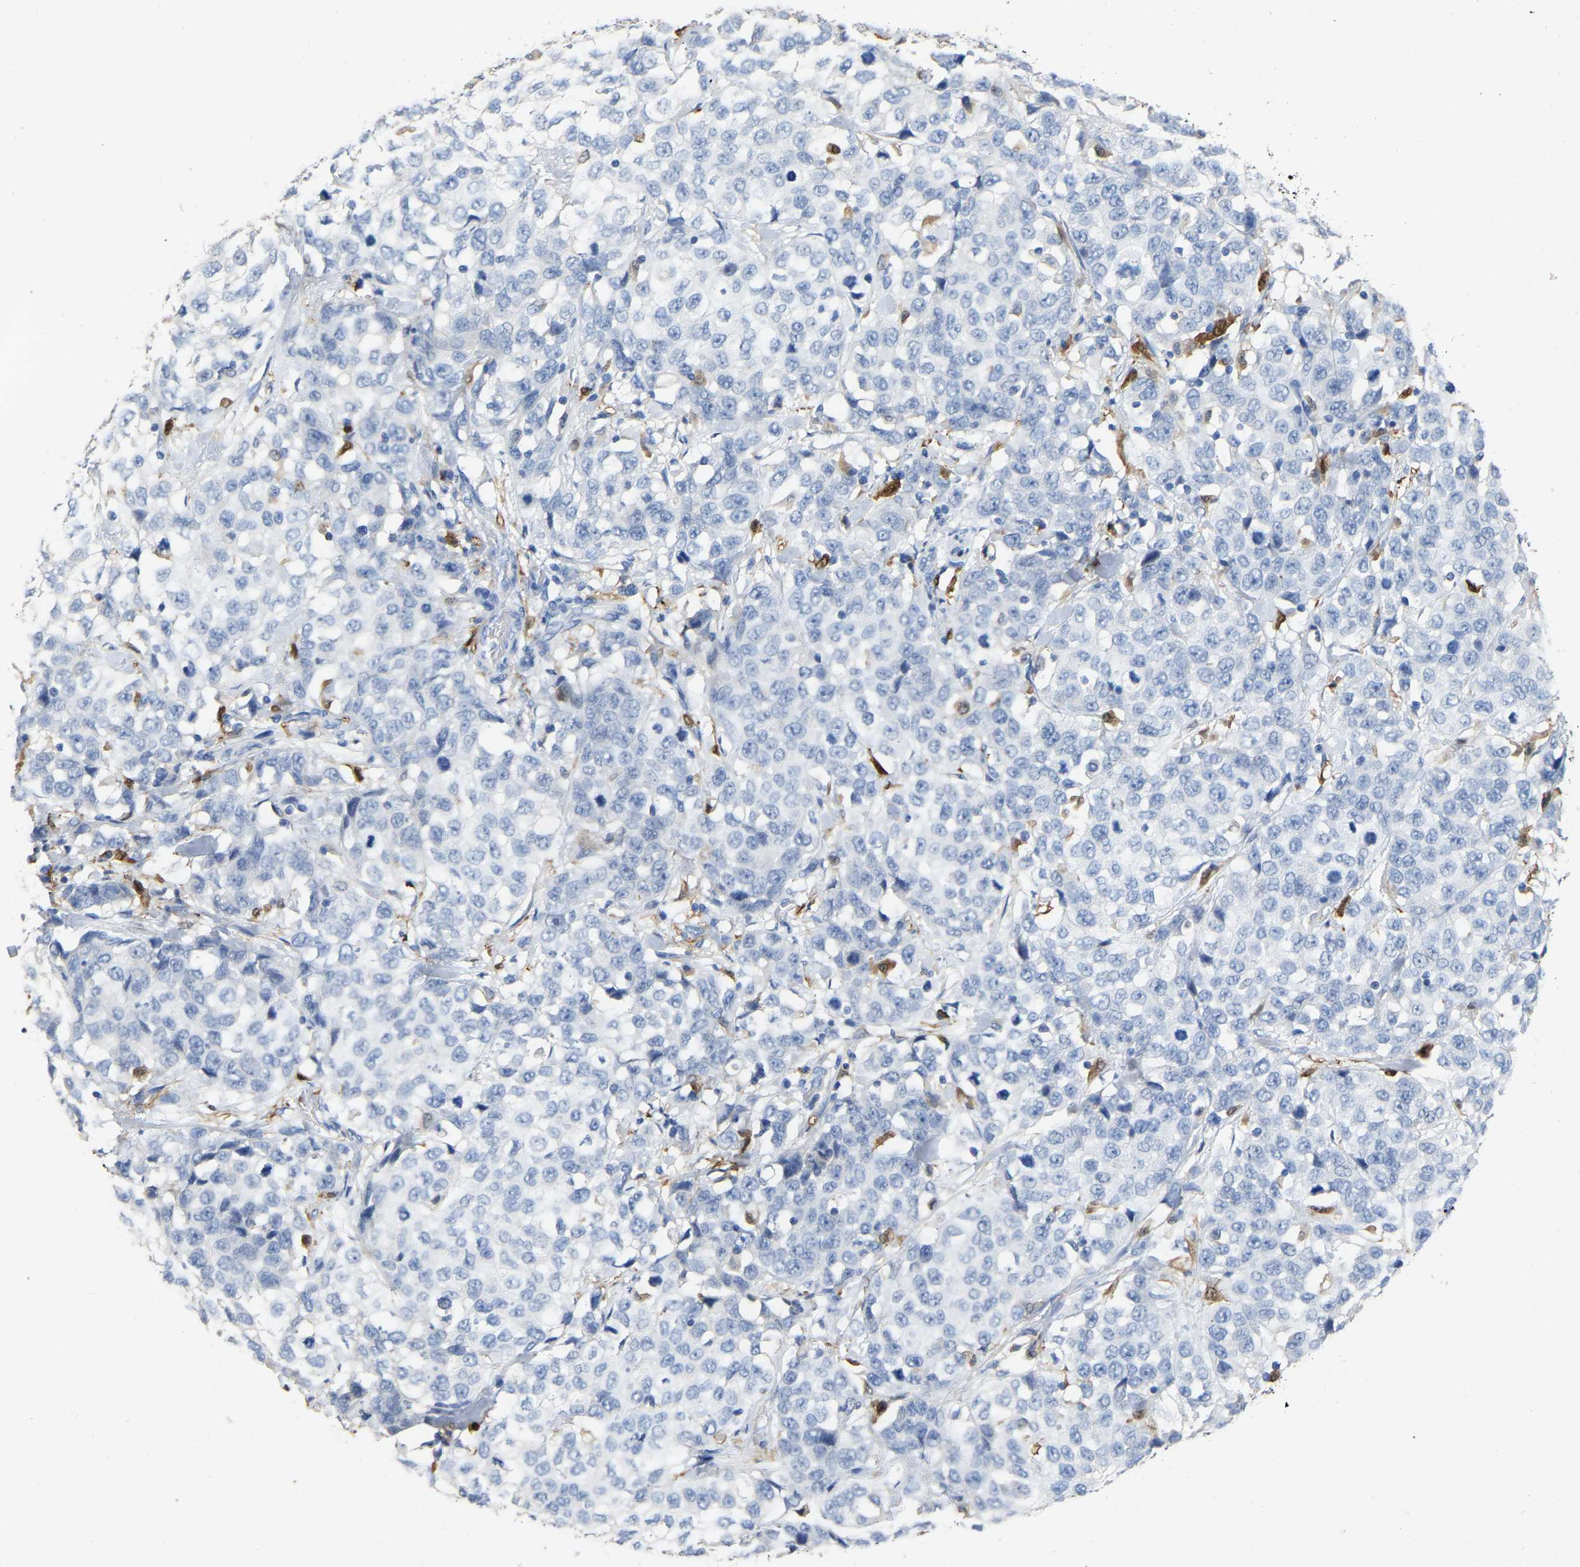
{"staining": {"intensity": "negative", "quantity": "none", "location": "none"}, "tissue": "stomach cancer", "cell_type": "Tumor cells", "image_type": "cancer", "snomed": [{"axis": "morphology", "description": "Normal tissue, NOS"}, {"axis": "morphology", "description": "Adenocarcinoma, NOS"}, {"axis": "topography", "description": "Stomach"}], "caption": "Stomach adenocarcinoma was stained to show a protein in brown. There is no significant staining in tumor cells.", "gene": "ULBP2", "patient": {"sex": "male", "age": 48}}